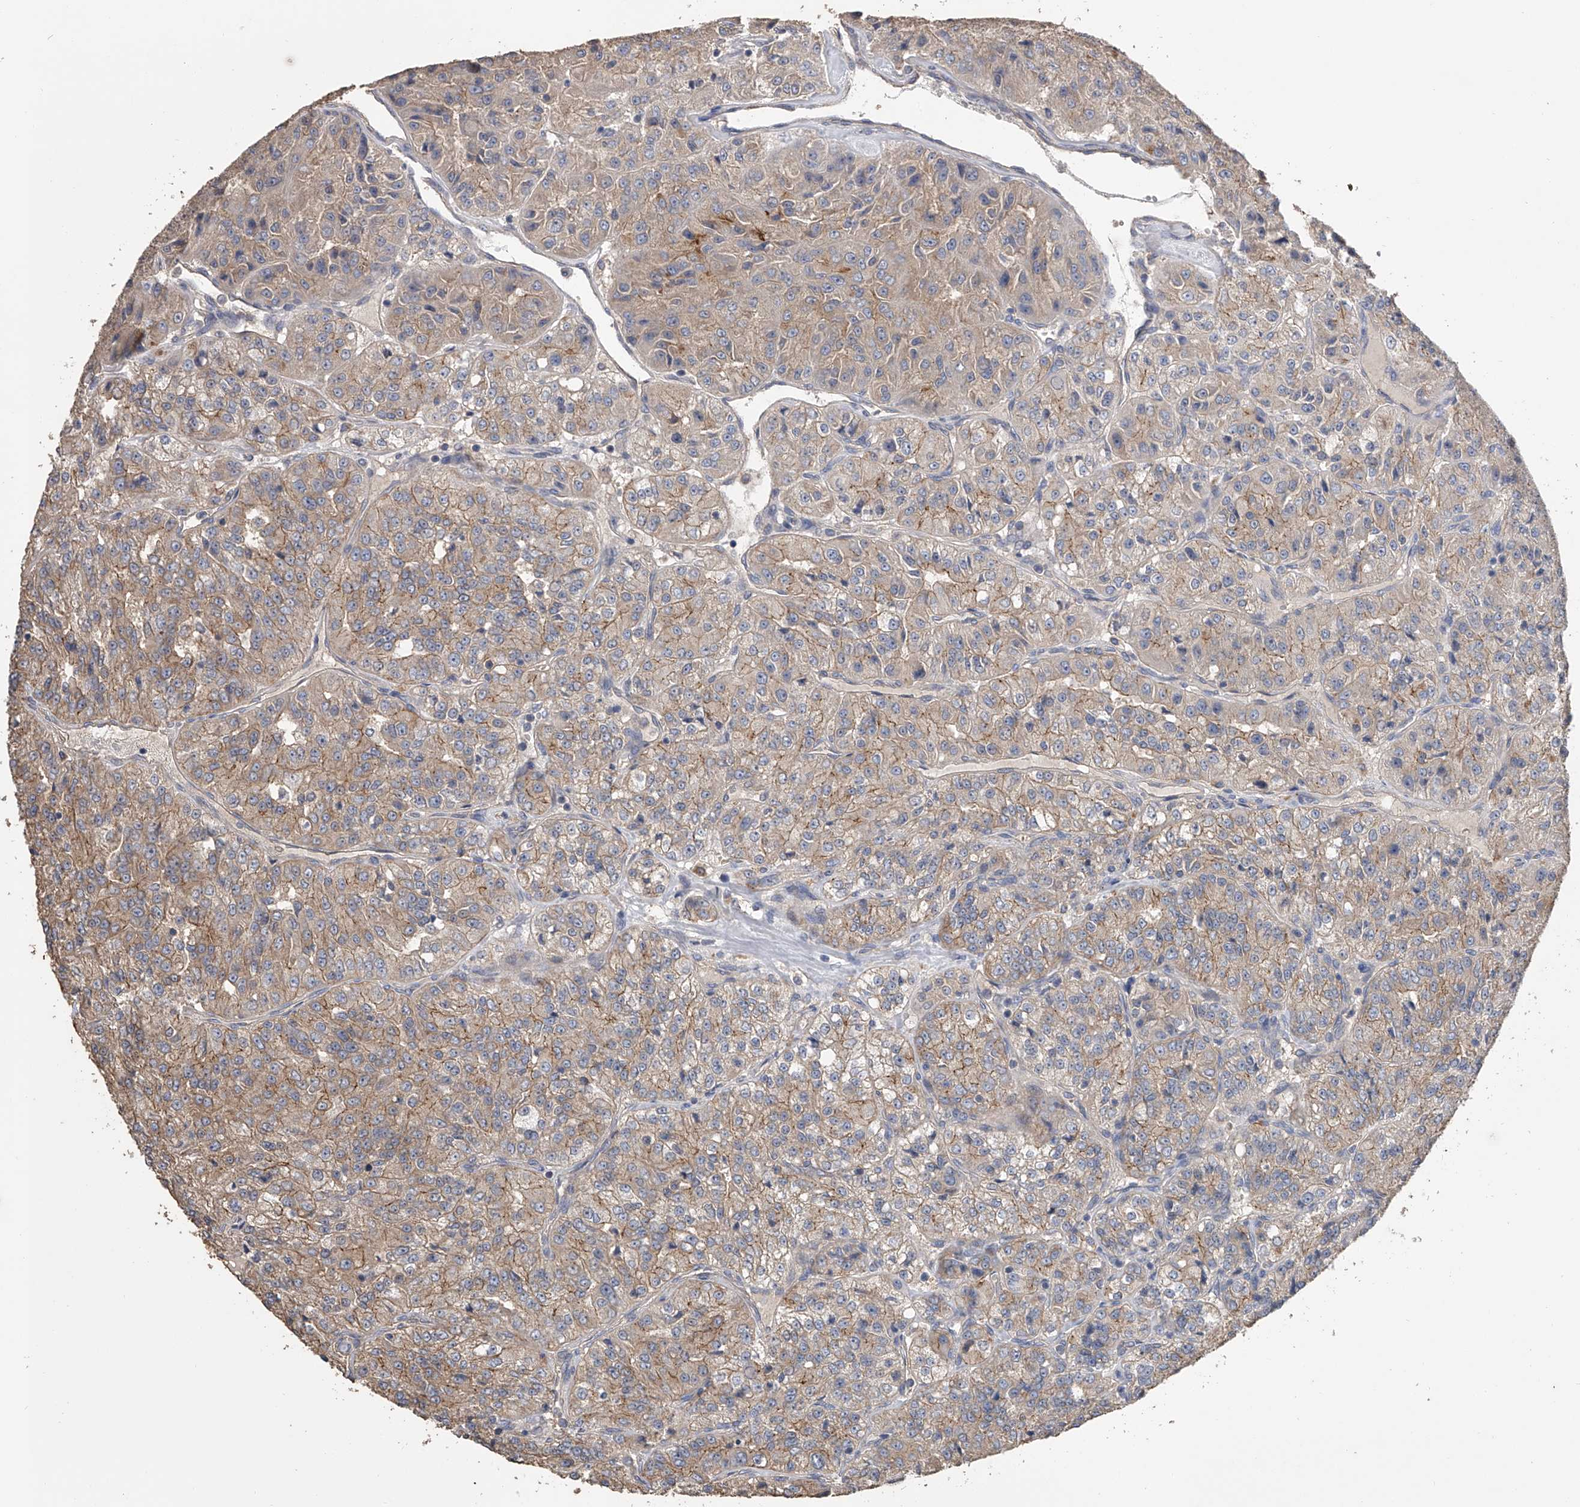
{"staining": {"intensity": "moderate", "quantity": ">75%", "location": "cytoplasmic/membranous"}, "tissue": "renal cancer", "cell_type": "Tumor cells", "image_type": "cancer", "snomed": [{"axis": "morphology", "description": "Adenocarcinoma, NOS"}, {"axis": "topography", "description": "Kidney"}], "caption": "Immunohistochemistry image of neoplastic tissue: human renal adenocarcinoma stained using immunohistochemistry exhibits medium levels of moderate protein expression localized specifically in the cytoplasmic/membranous of tumor cells, appearing as a cytoplasmic/membranous brown color.", "gene": "ZNF343", "patient": {"sex": "female", "age": 63}}